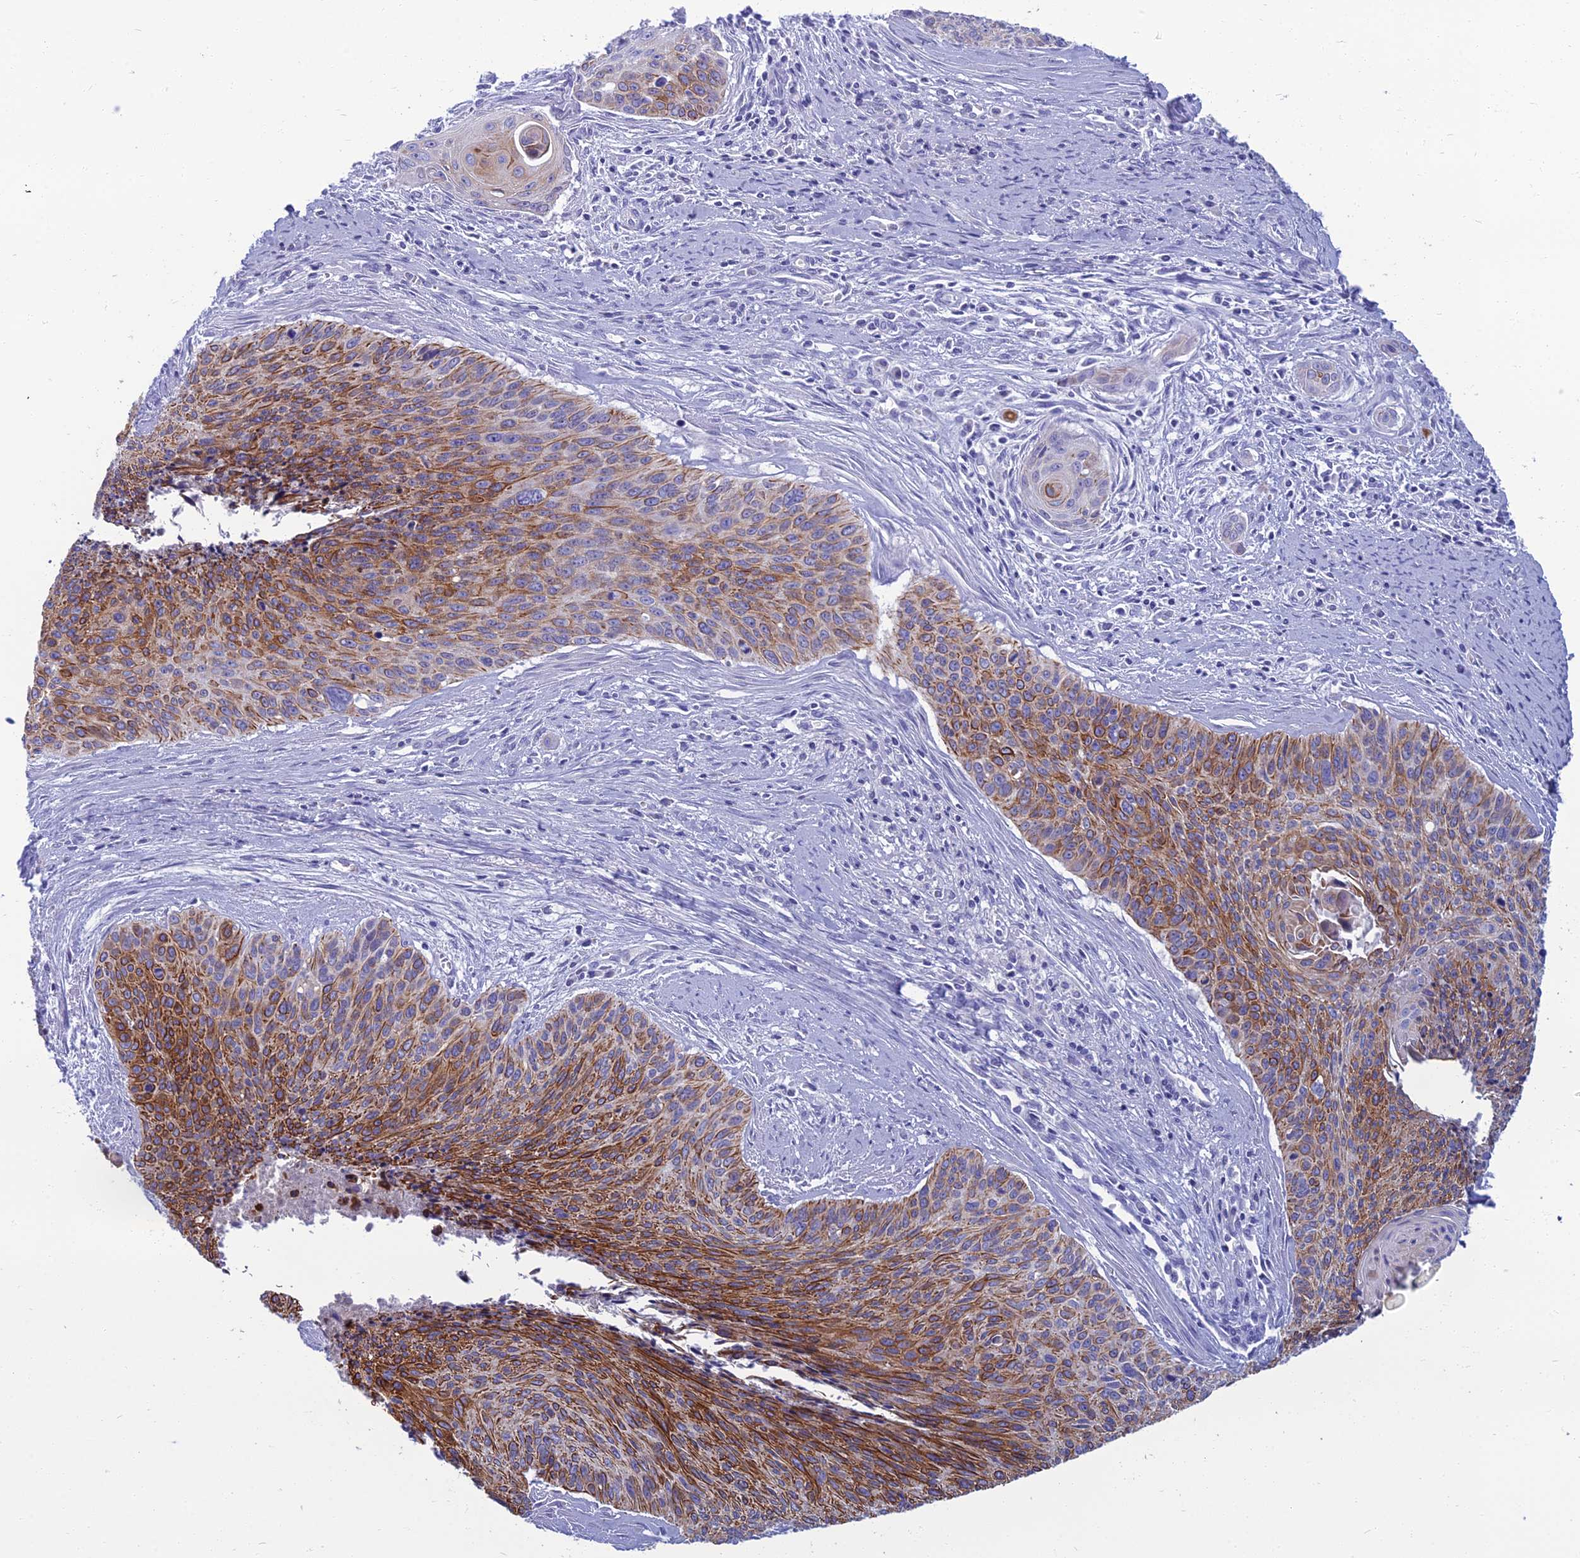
{"staining": {"intensity": "moderate", "quantity": ">75%", "location": "cytoplasmic/membranous"}, "tissue": "cervical cancer", "cell_type": "Tumor cells", "image_type": "cancer", "snomed": [{"axis": "morphology", "description": "Squamous cell carcinoma, NOS"}, {"axis": "topography", "description": "Cervix"}], "caption": "Moderate cytoplasmic/membranous expression for a protein is appreciated in about >75% of tumor cells of cervical cancer using immunohistochemistry (IHC).", "gene": "SPTLC3", "patient": {"sex": "female", "age": 55}}